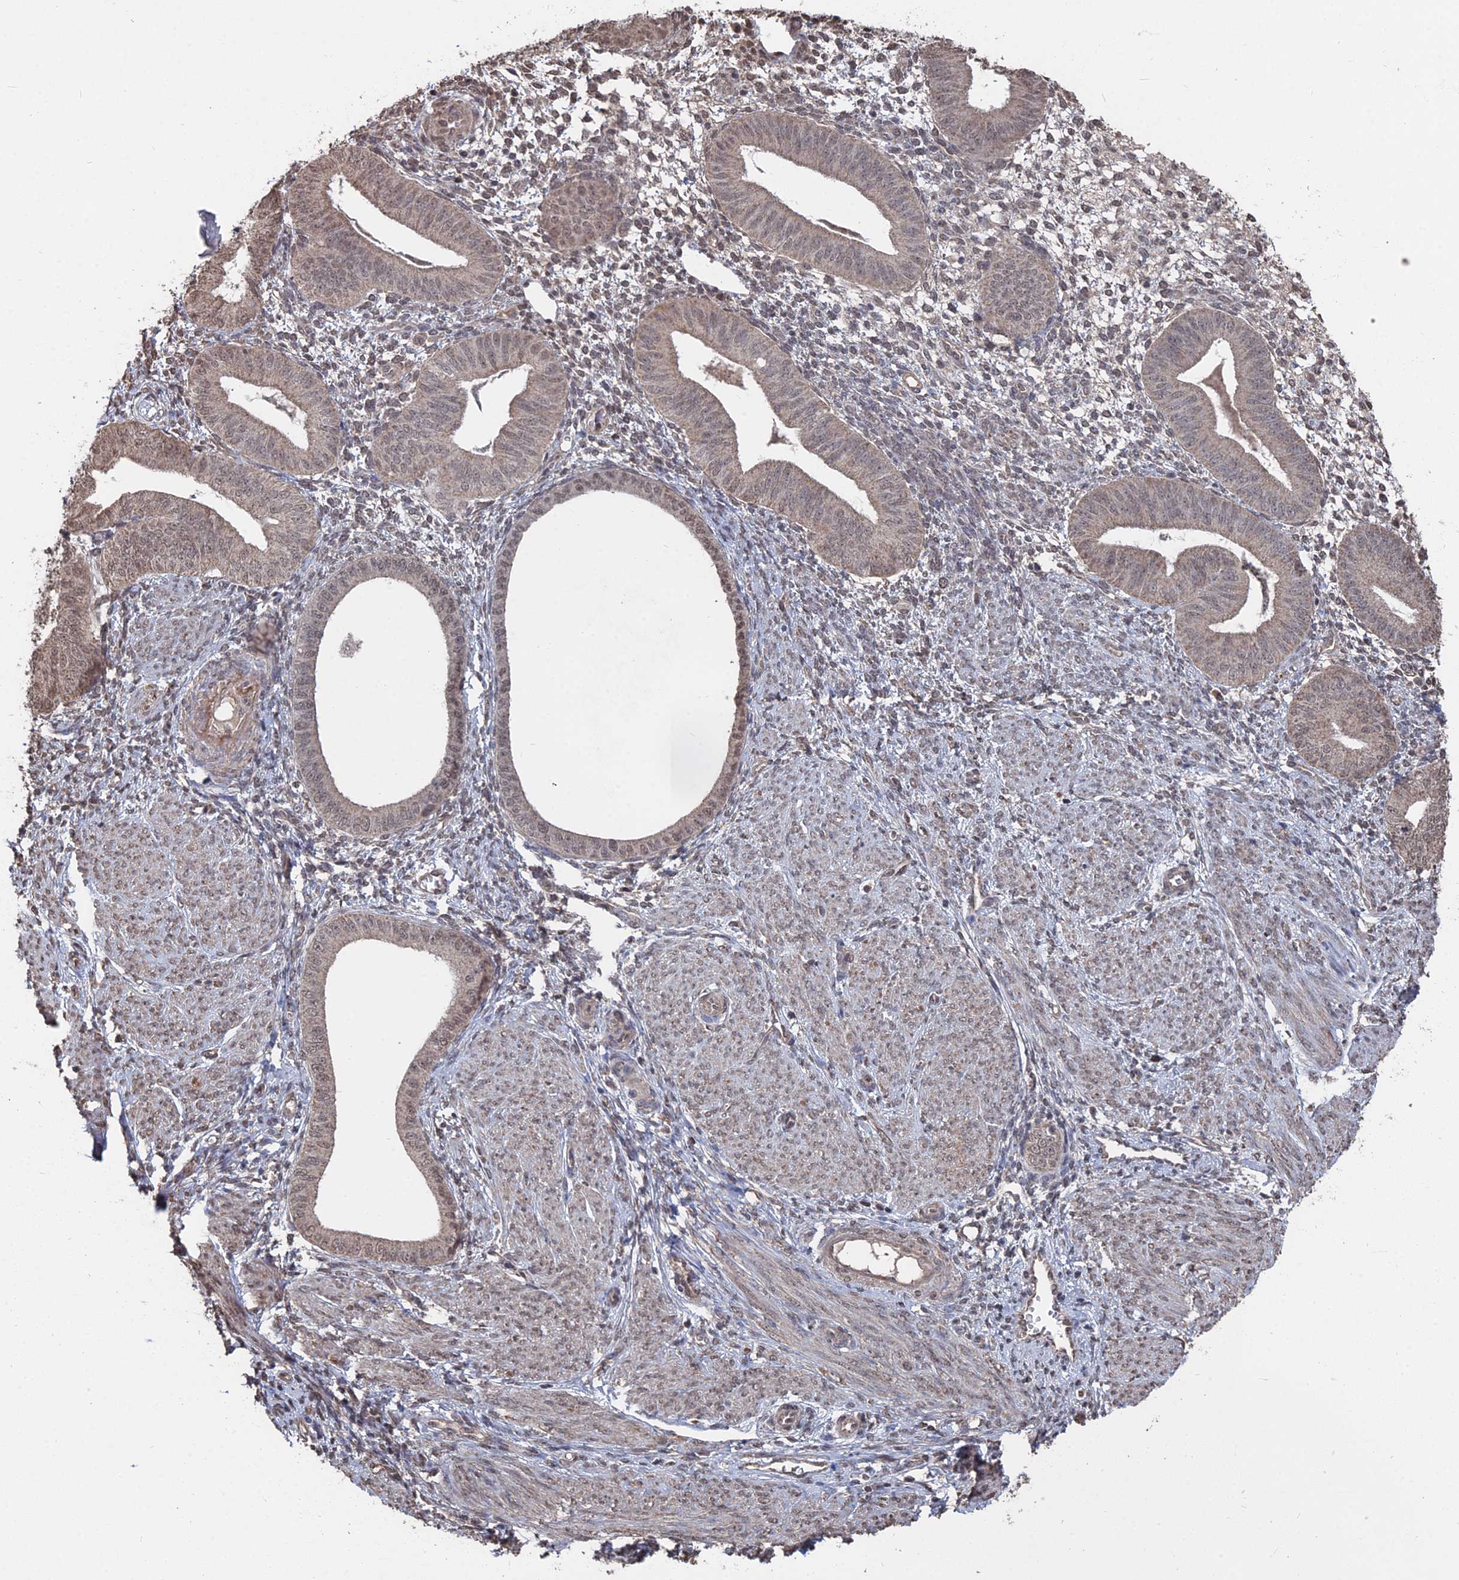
{"staining": {"intensity": "negative", "quantity": "none", "location": "none"}, "tissue": "endometrium", "cell_type": "Cells in endometrial stroma", "image_type": "normal", "snomed": [{"axis": "morphology", "description": "Normal tissue, NOS"}, {"axis": "topography", "description": "Endometrium"}], "caption": "Cells in endometrial stroma show no significant protein staining in unremarkable endometrium.", "gene": "CCNP", "patient": {"sex": "female", "age": 49}}